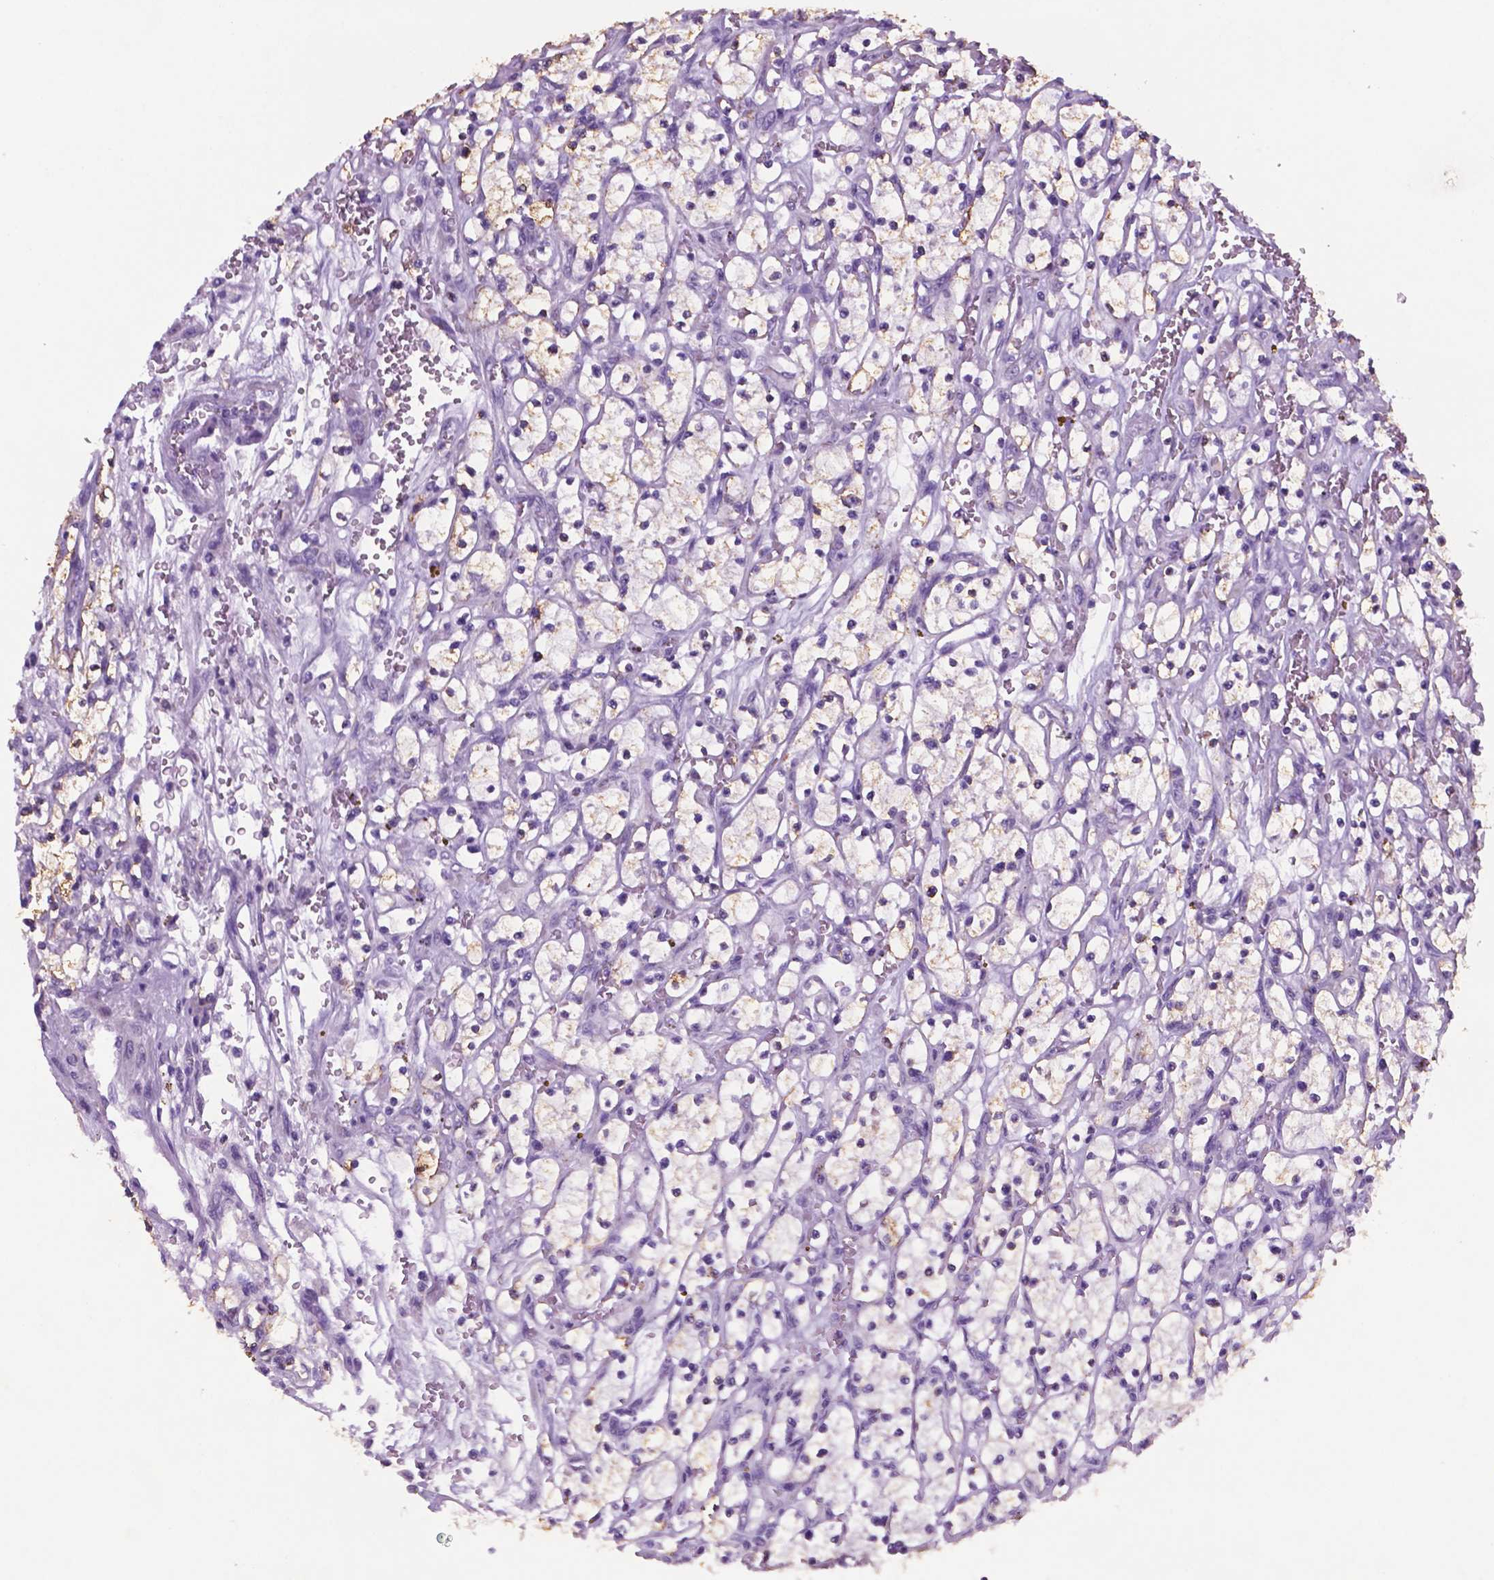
{"staining": {"intensity": "negative", "quantity": "none", "location": "none"}, "tissue": "renal cancer", "cell_type": "Tumor cells", "image_type": "cancer", "snomed": [{"axis": "morphology", "description": "Adenocarcinoma, NOS"}, {"axis": "topography", "description": "Kidney"}], "caption": "Tumor cells are negative for brown protein staining in renal cancer (adenocarcinoma). Nuclei are stained in blue.", "gene": "C18orf21", "patient": {"sex": "female", "age": 64}}